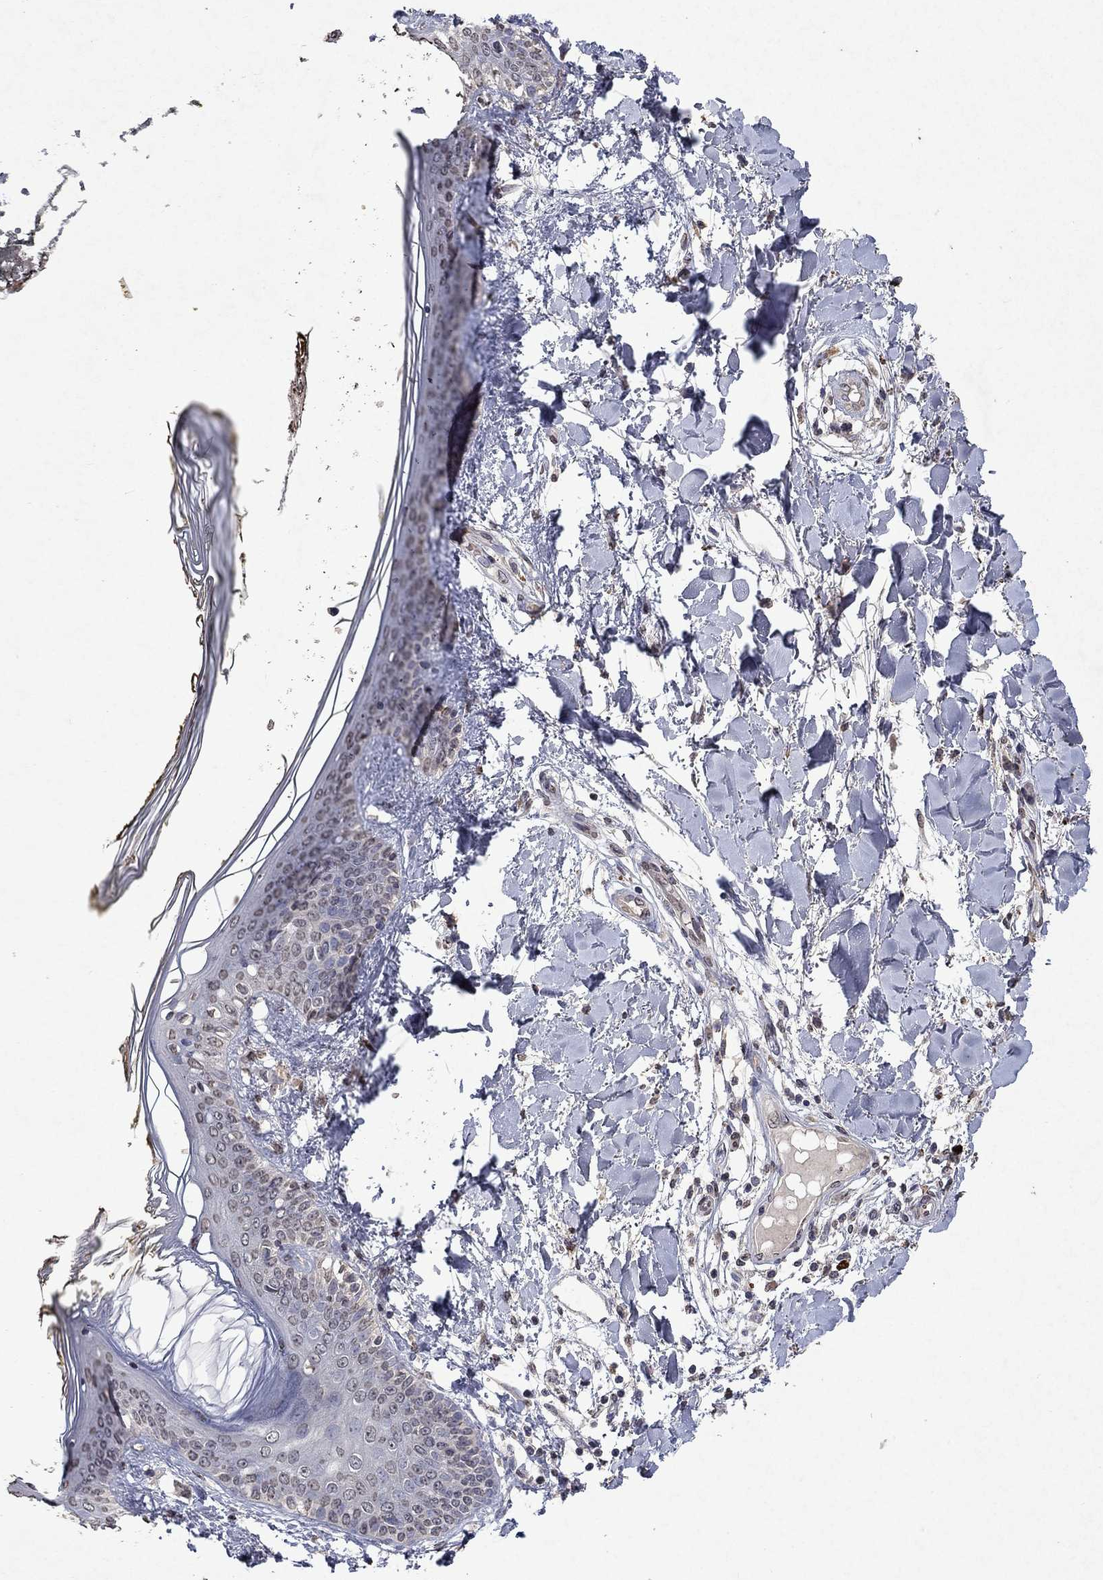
{"staining": {"intensity": "weak", "quantity": "25%-75%", "location": "cytoplasmic/membranous"}, "tissue": "skin", "cell_type": "Fibroblasts", "image_type": "normal", "snomed": [{"axis": "morphology", "description": "Normal tissue, NOS"}, {"axis": "topography", "description": "Skin"}], "caption": "The micrograph shows immunohistochemical staining of normal skin. There is weak cytoplasmic/membranous staining is seen in about 25%-75% of fibroblasts. Nuclei are stained in blue.", "gene": "TTC38", "patient": {"sex": "female", "age": 34}}